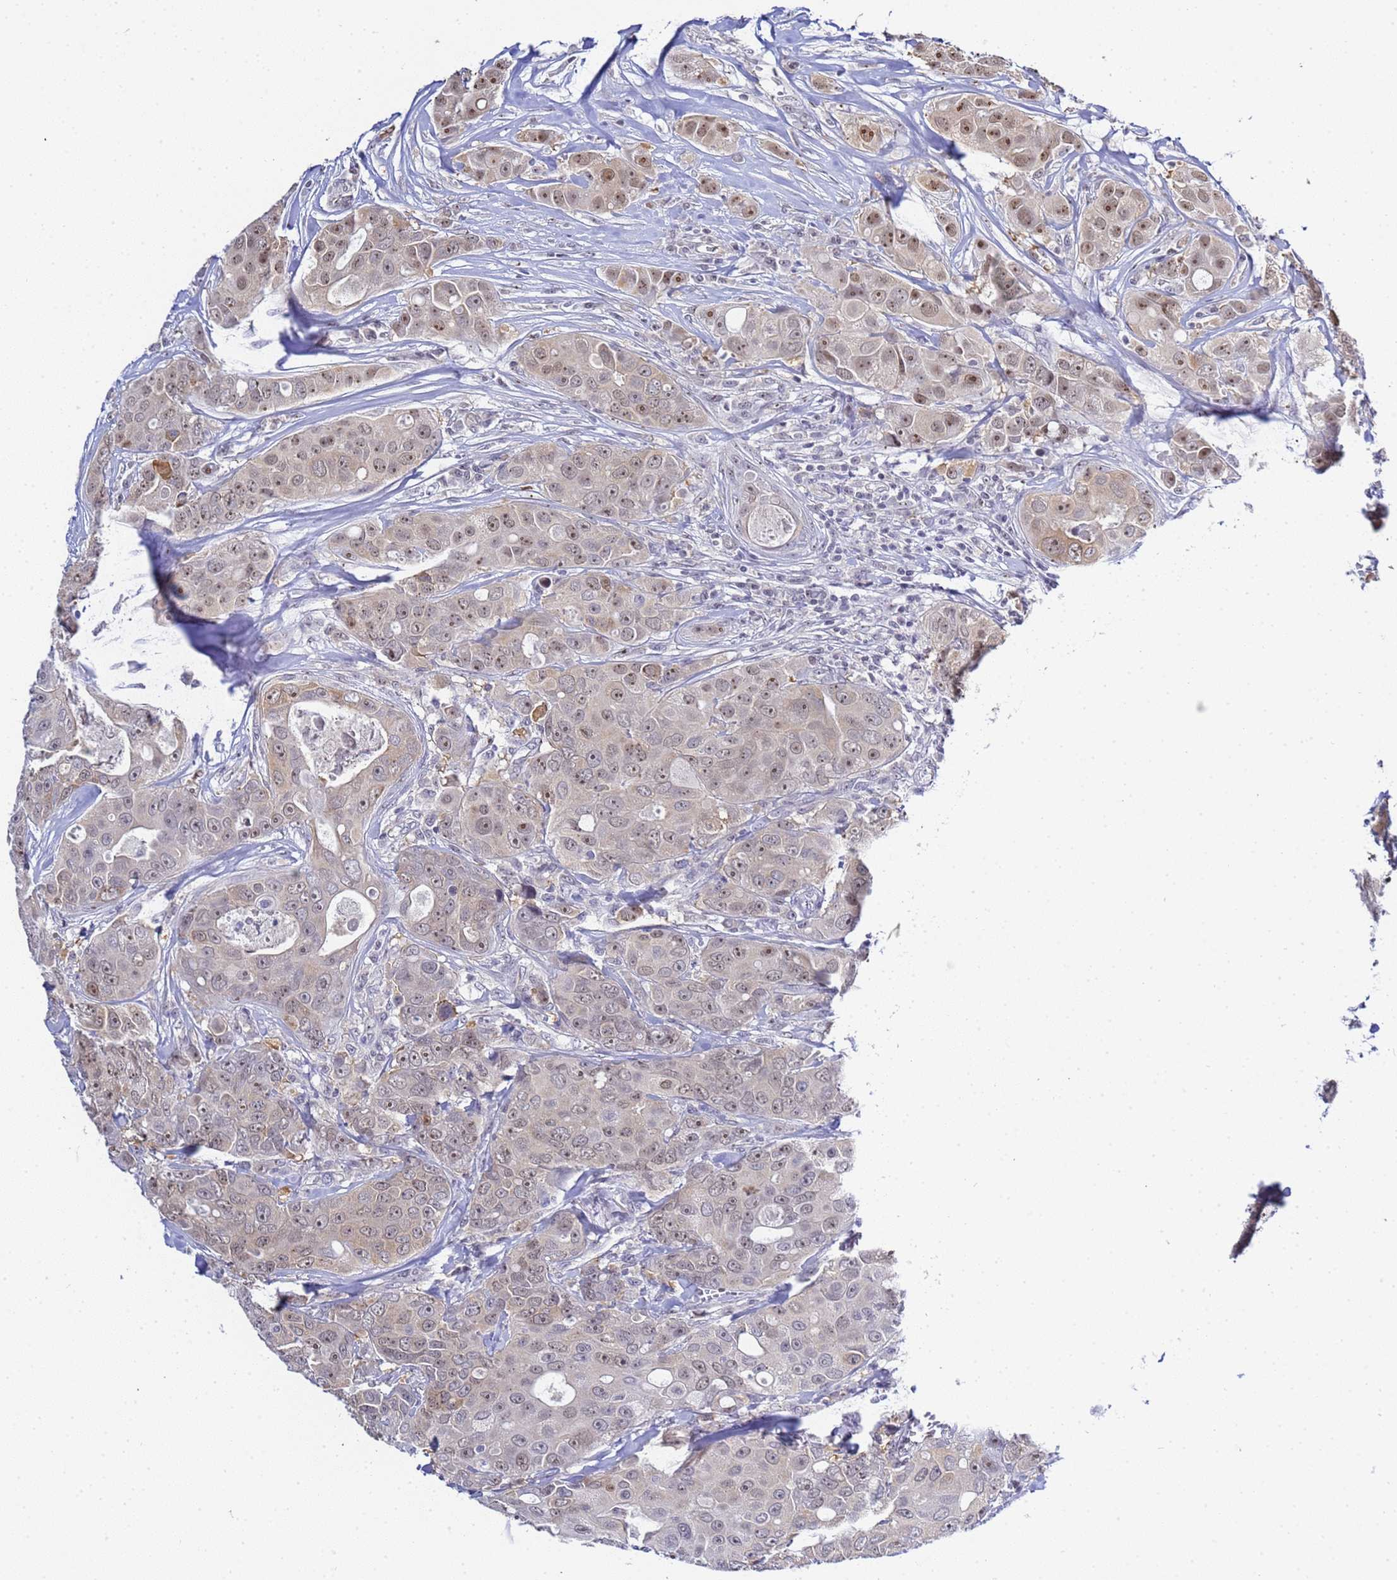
{"staining": {"intensity": "weak", "quantity": ">75%", "location": "nuclear"}, "tissue": "breast cancer", "cell_type": "Tumor cells", "image_type": "cancer", "snomed": [{"axis": "morphology", "description": "Duct carcinoma"}, {"axis": "topography", "description": "Breast"}], "caption": "Breast cancer stained with IHC exhibits weak nuclear positivity in about >75% of tumor cells.", "gene": "ACTL6B", "patient": {"sex": "female", "age": 43}}